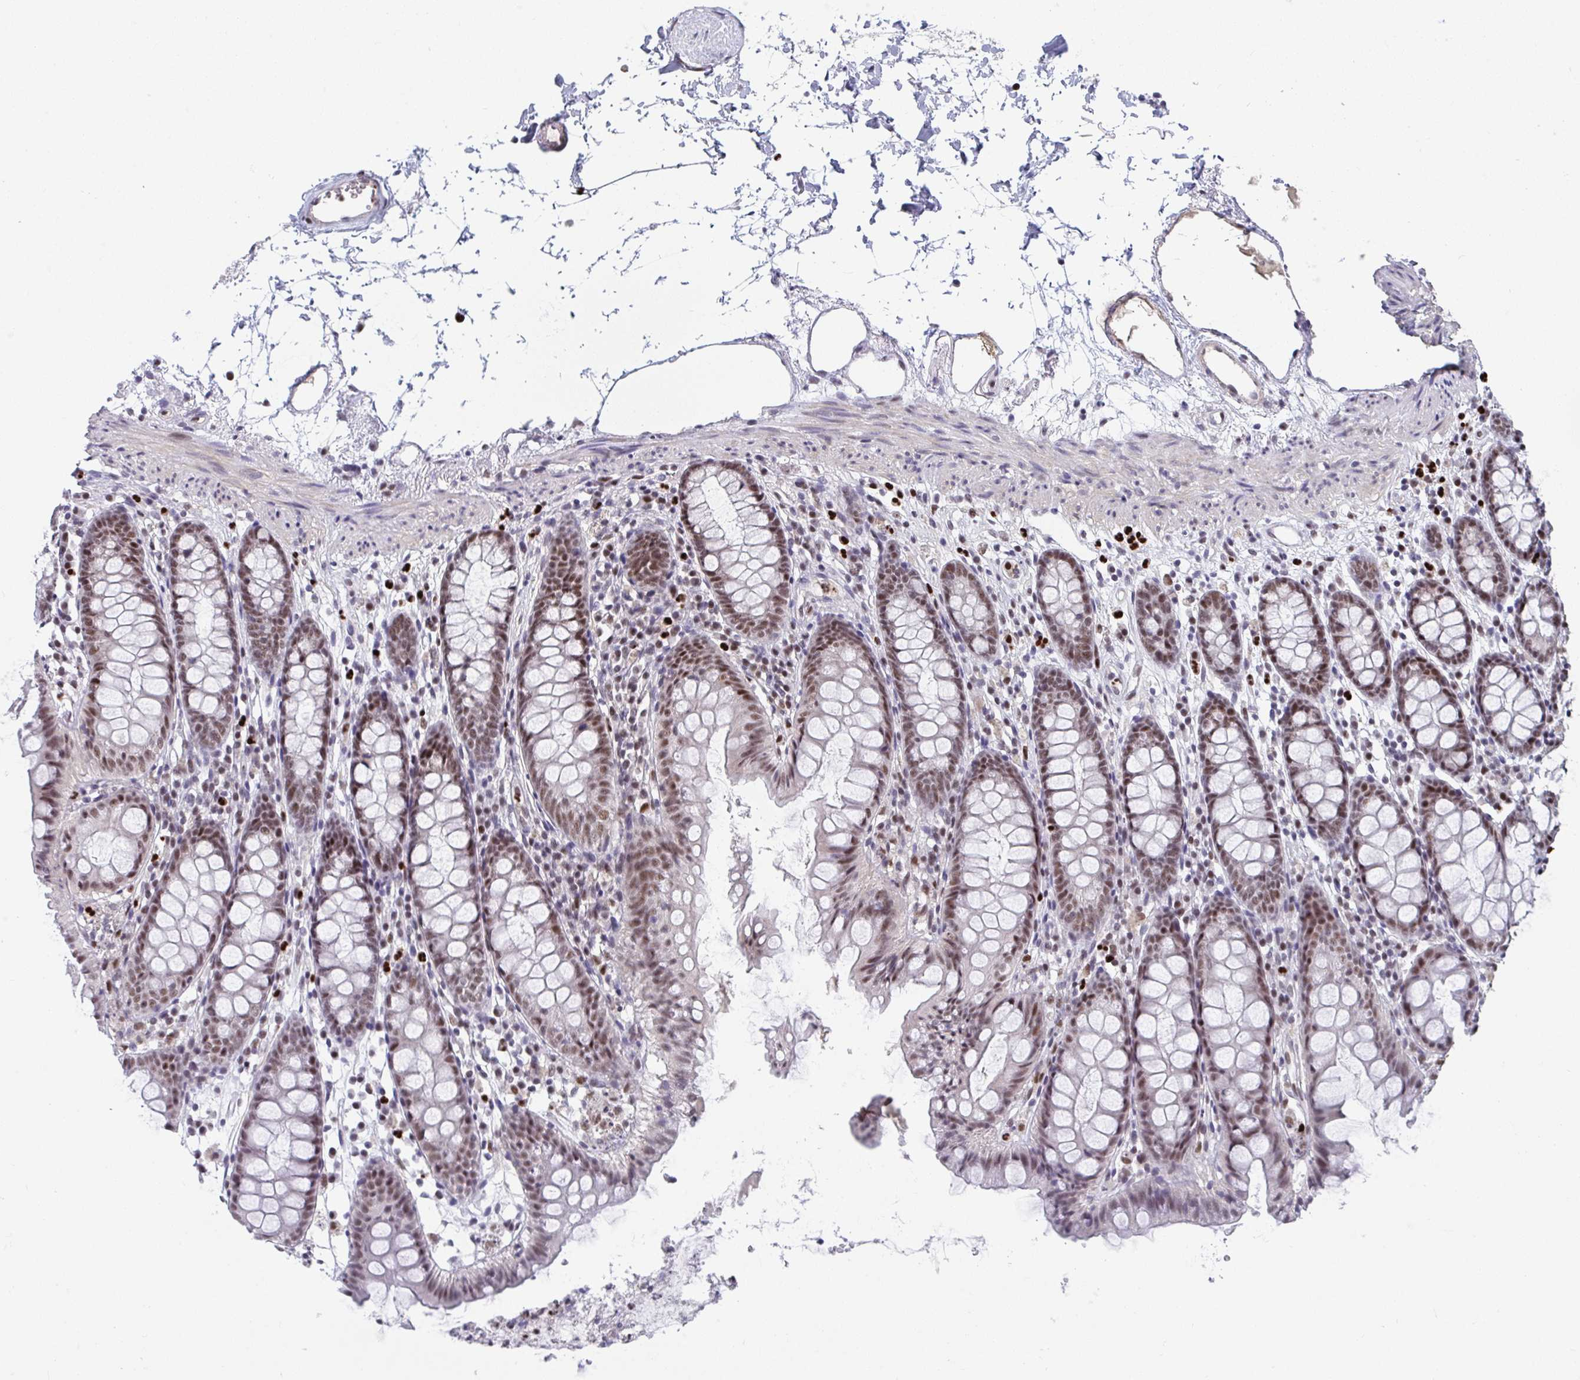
{"staining": {"intensity": "weak", "quantity": "25%-75%", "location": "nuclear"}, "tissue": "colon", "cell_type": "Endothelial cells", "image_type": "normal", "snomed": [{"axis": "morphology", "description": "Normal tissue, NOS"}, {"axis": "topography", "description": "Colon"}], "caption": "A histopathology image of colon stained for a protein reveals weak nuclear brown staining in endothelial cells. The staining is performed using DAB (3,3'-diaminobenzidine) brown chromogen to label protein expression. The nuclei are counter-stained blue using hematoxylin.", "gene": "JDP2", "patient": {"sex": "female", "age": 84}}